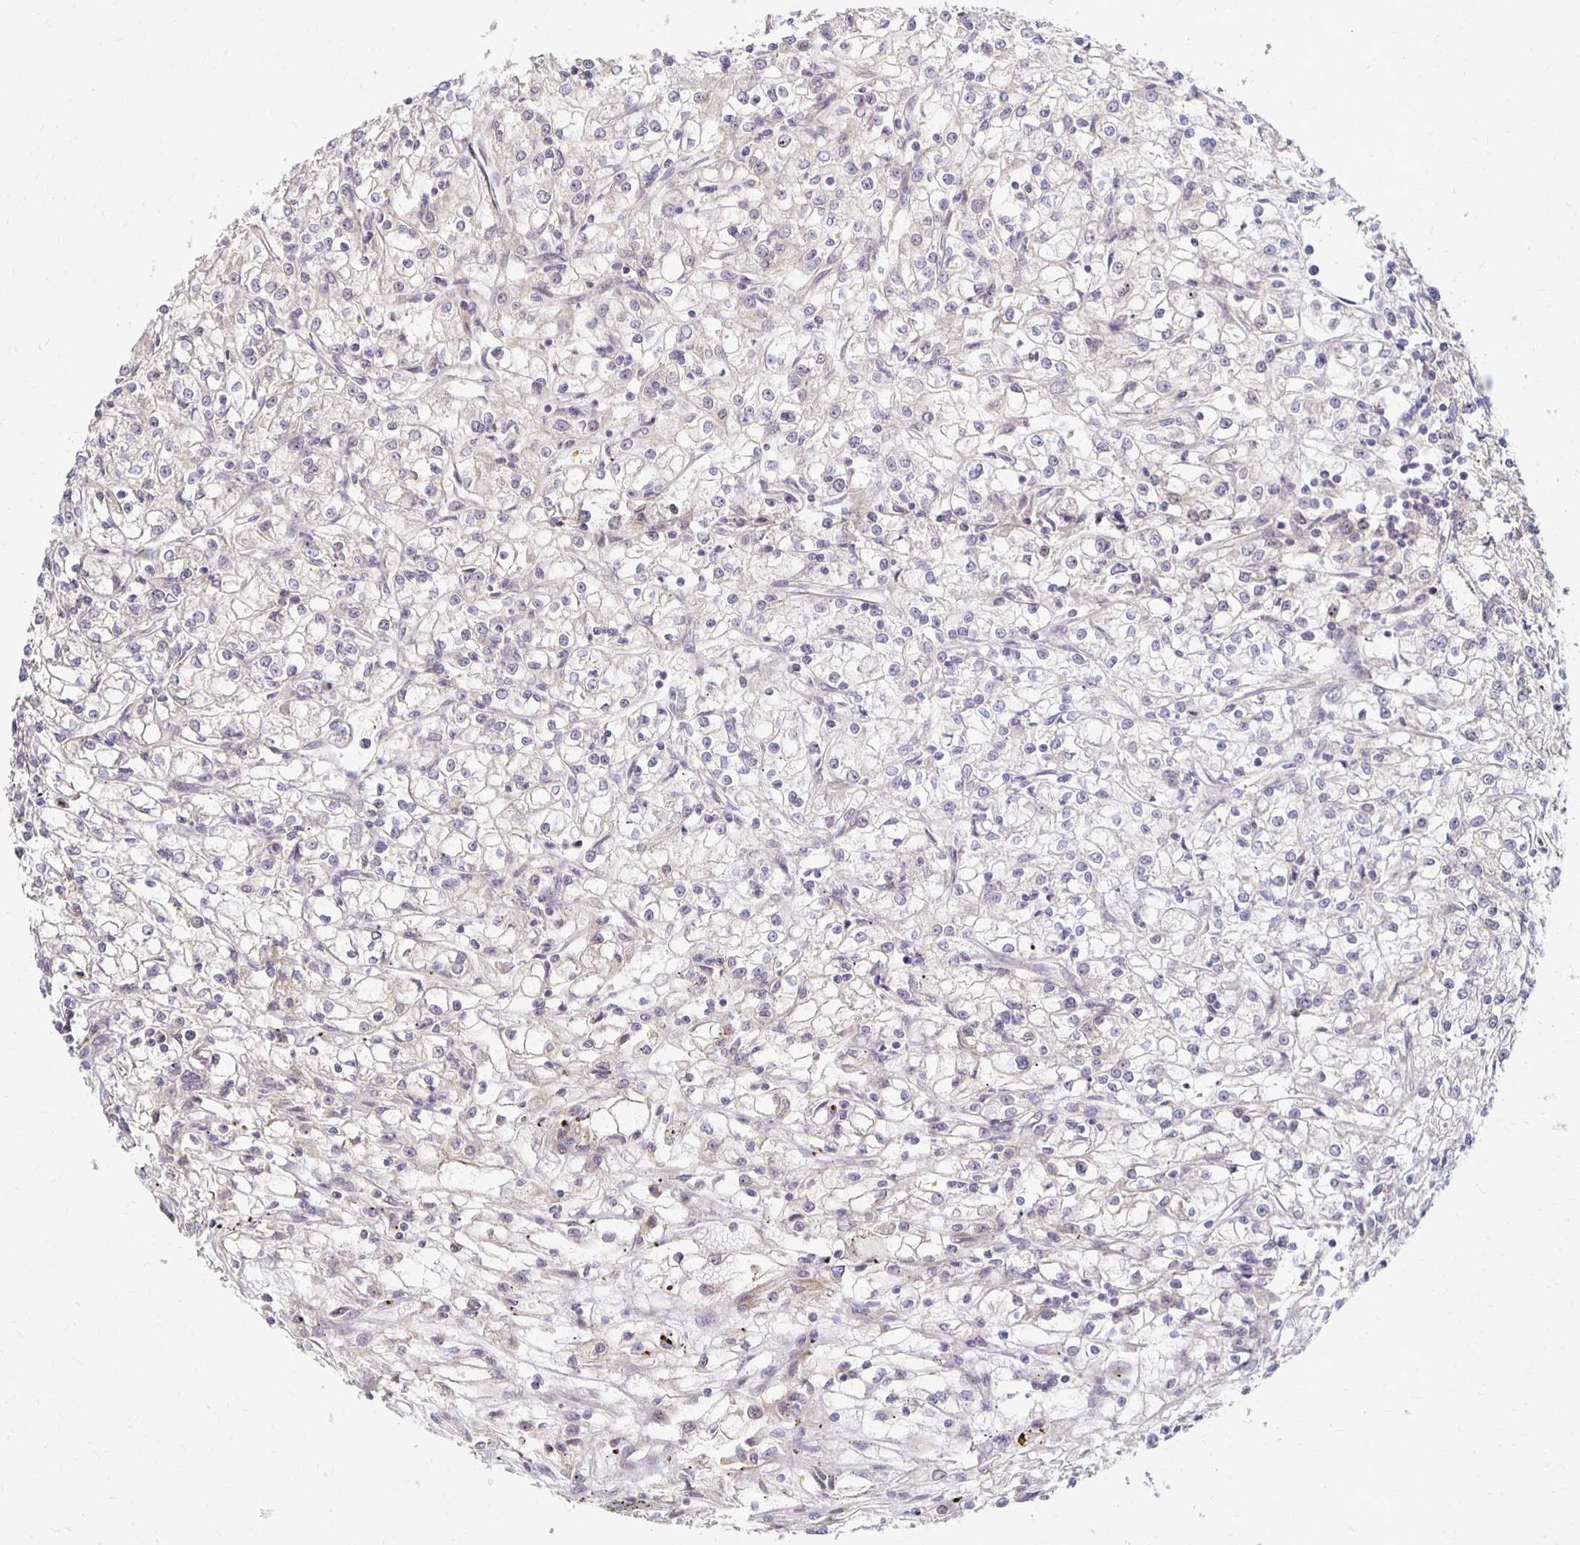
{"staining": {"intensity": "negative", "quantity": "none", "location": "none"}, "tissue": "renal cancer", "cell_type": "Tumor cells", "image_type": "cancer", "snomed": [{"axis": "morphology", "description": "Adenocarcinoma, NOS"}, {"axis": "topography", "description": "Kidney"}], "caption": "A micrograph of human adenocarcinoma (renal) is negative for staining in tumor cells. (DAB immunohistochemistry (IHC), high magnification).", "gene": "PRKCB", "patient": {"sex": "female", "age": 59}}